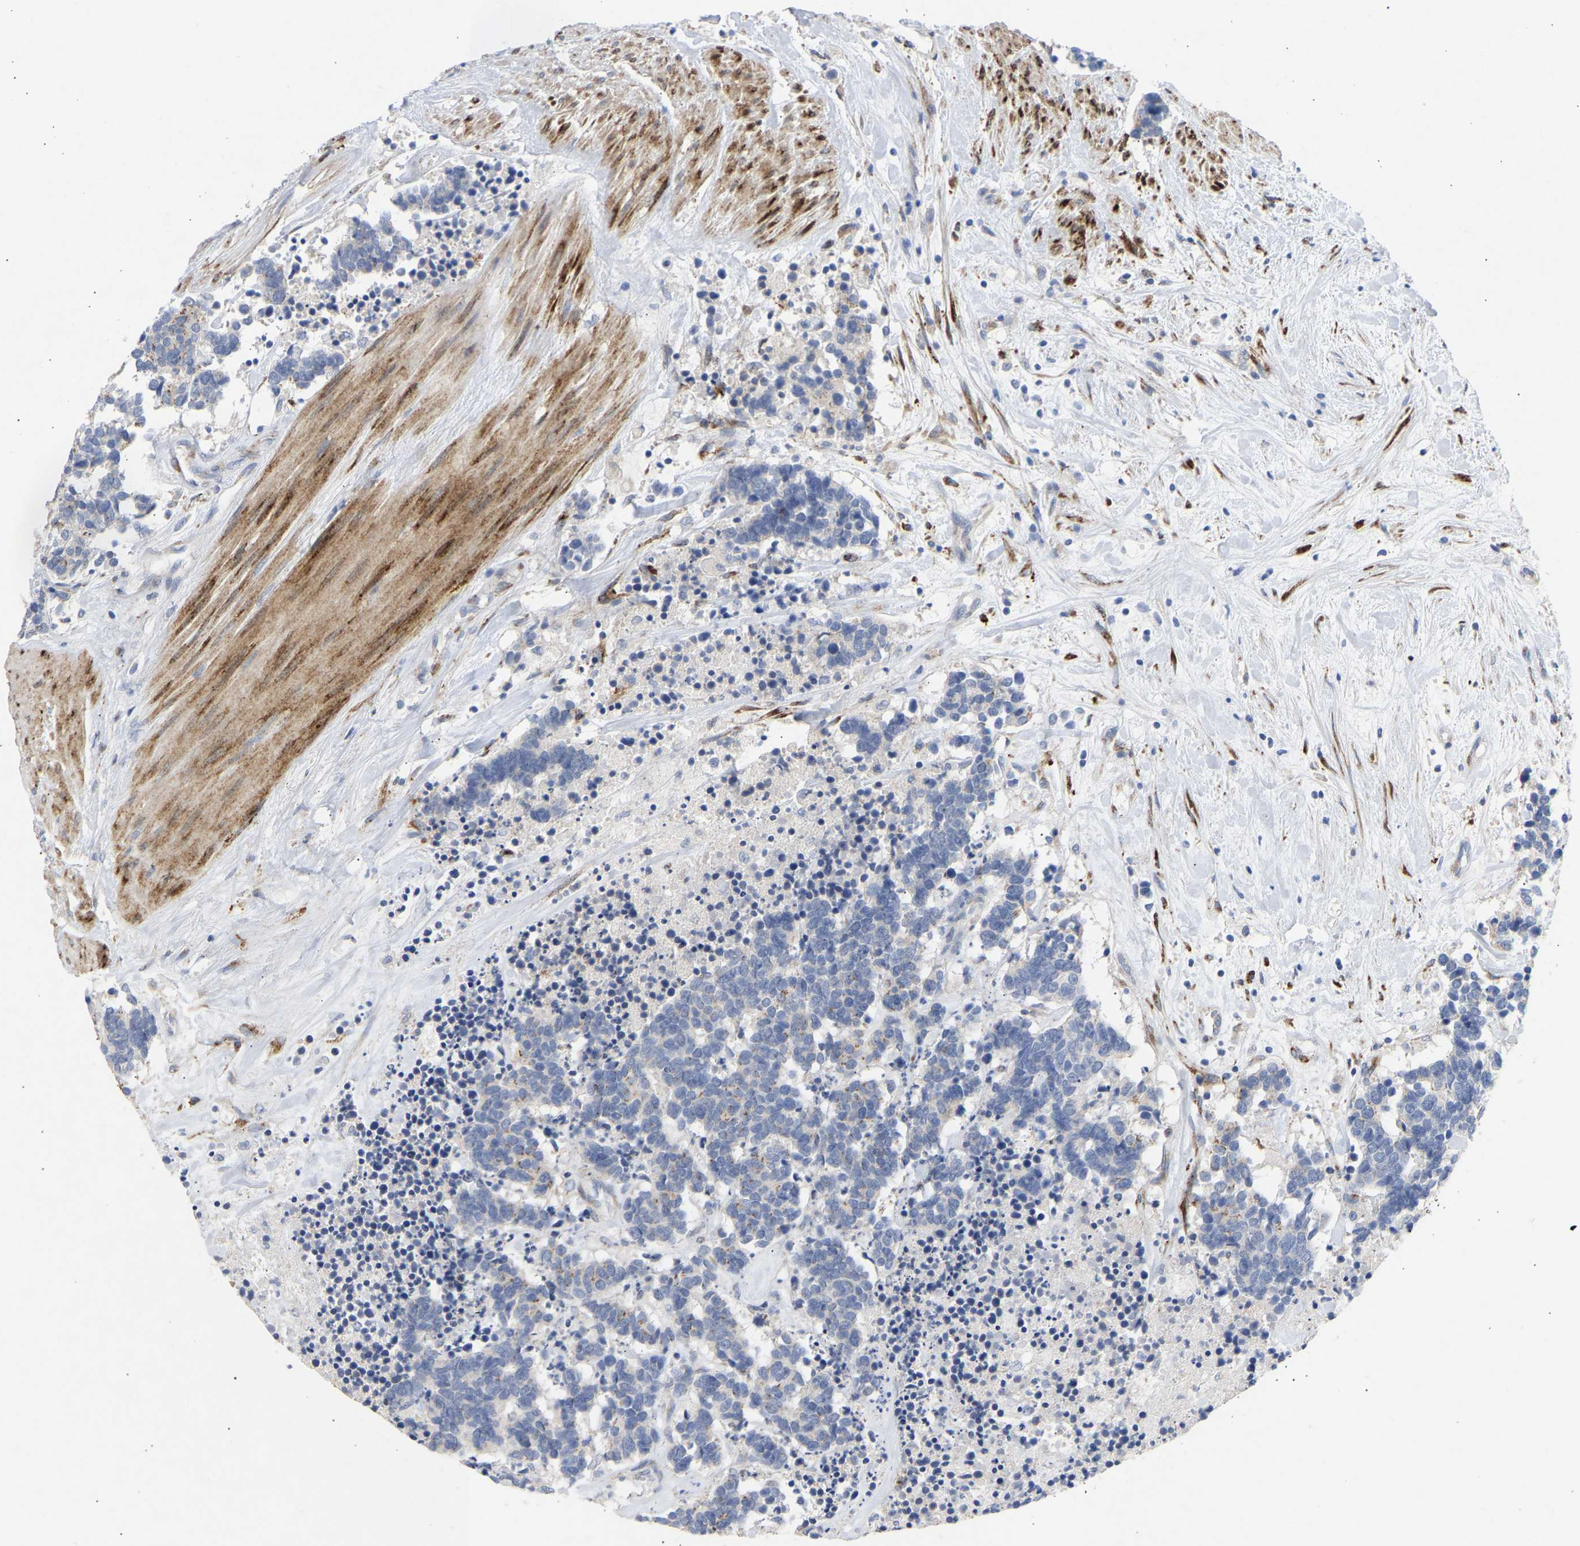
{"staining": {"intensity": "negative", "quantity": "none", "location": "none"}, "tissue": "carcinoid", "cell_type": "Tumor cells", "image_type": "cancer", "snomed": [{"axis": "morphology", "description": "Carcinoma, NOS"}, {"axis": "morphology", "description": "Carcinoid, malignant, NOS"}, {"axis": "topography", "description": "Urinary bladder"}], "caption": "Immunohistochemical staining of carcinoid (malignant) shows no significant expression in tumor cells.", "gene": "SELENOM", "patient": {"sex": "male", "age": 57}}